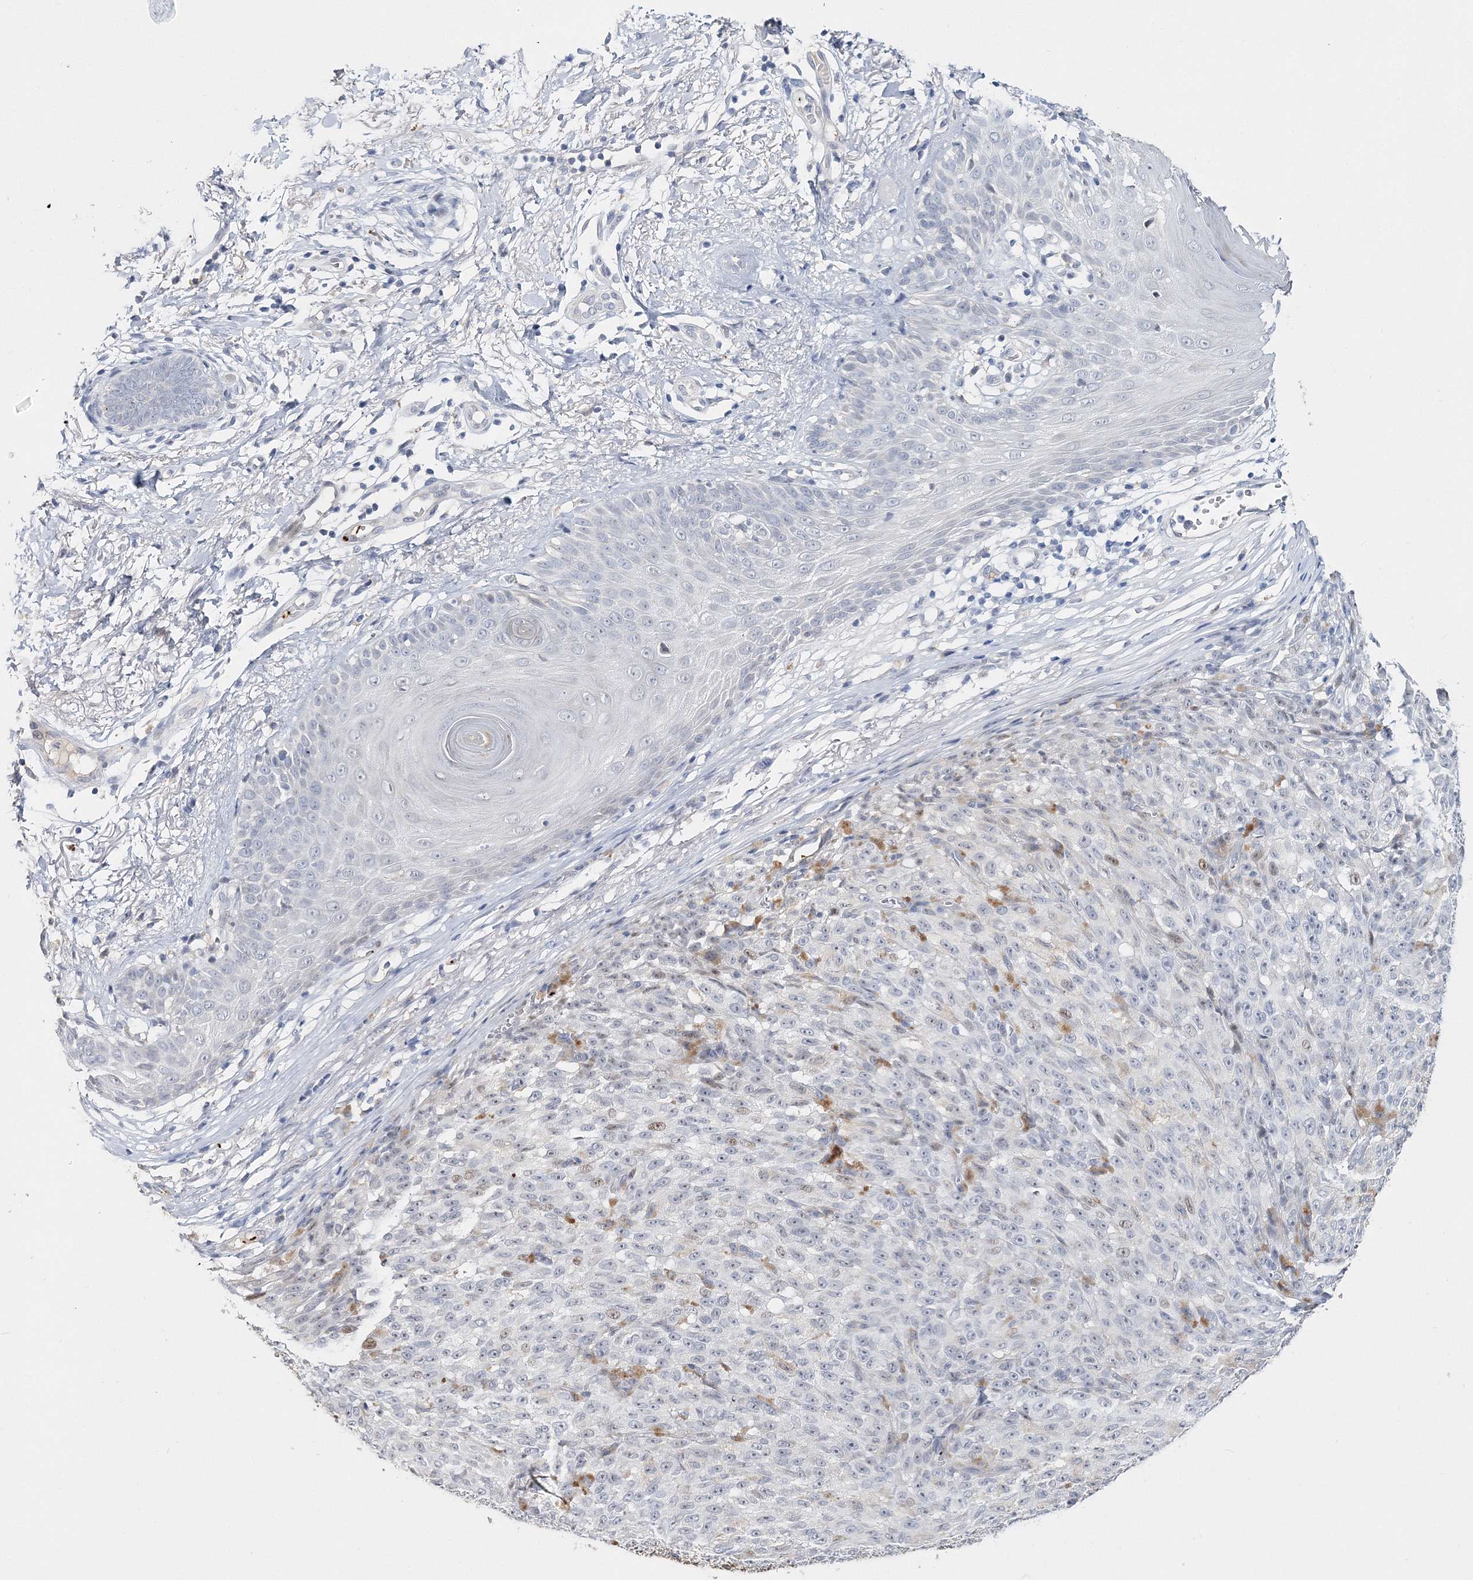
{"staining": {"intensity": "weak", "quantity": "<25%", "location": "nuclear"}, "tissue": "melanoma", "cell_type": "Tumor cells", "image_type": "cancer", "snomed": [{"axis": "morphology", "description": "Malignant melanoma, NOS"}, {"axis": "topography", "description": "Skin"}], "caption": "A high-resolution micrograph shows IHC staining of melanoma, which demonstrates no significant positivity in tumor cells.", "gene": "MYOZ2", "patient": {"sex": "female", "age": 82}}